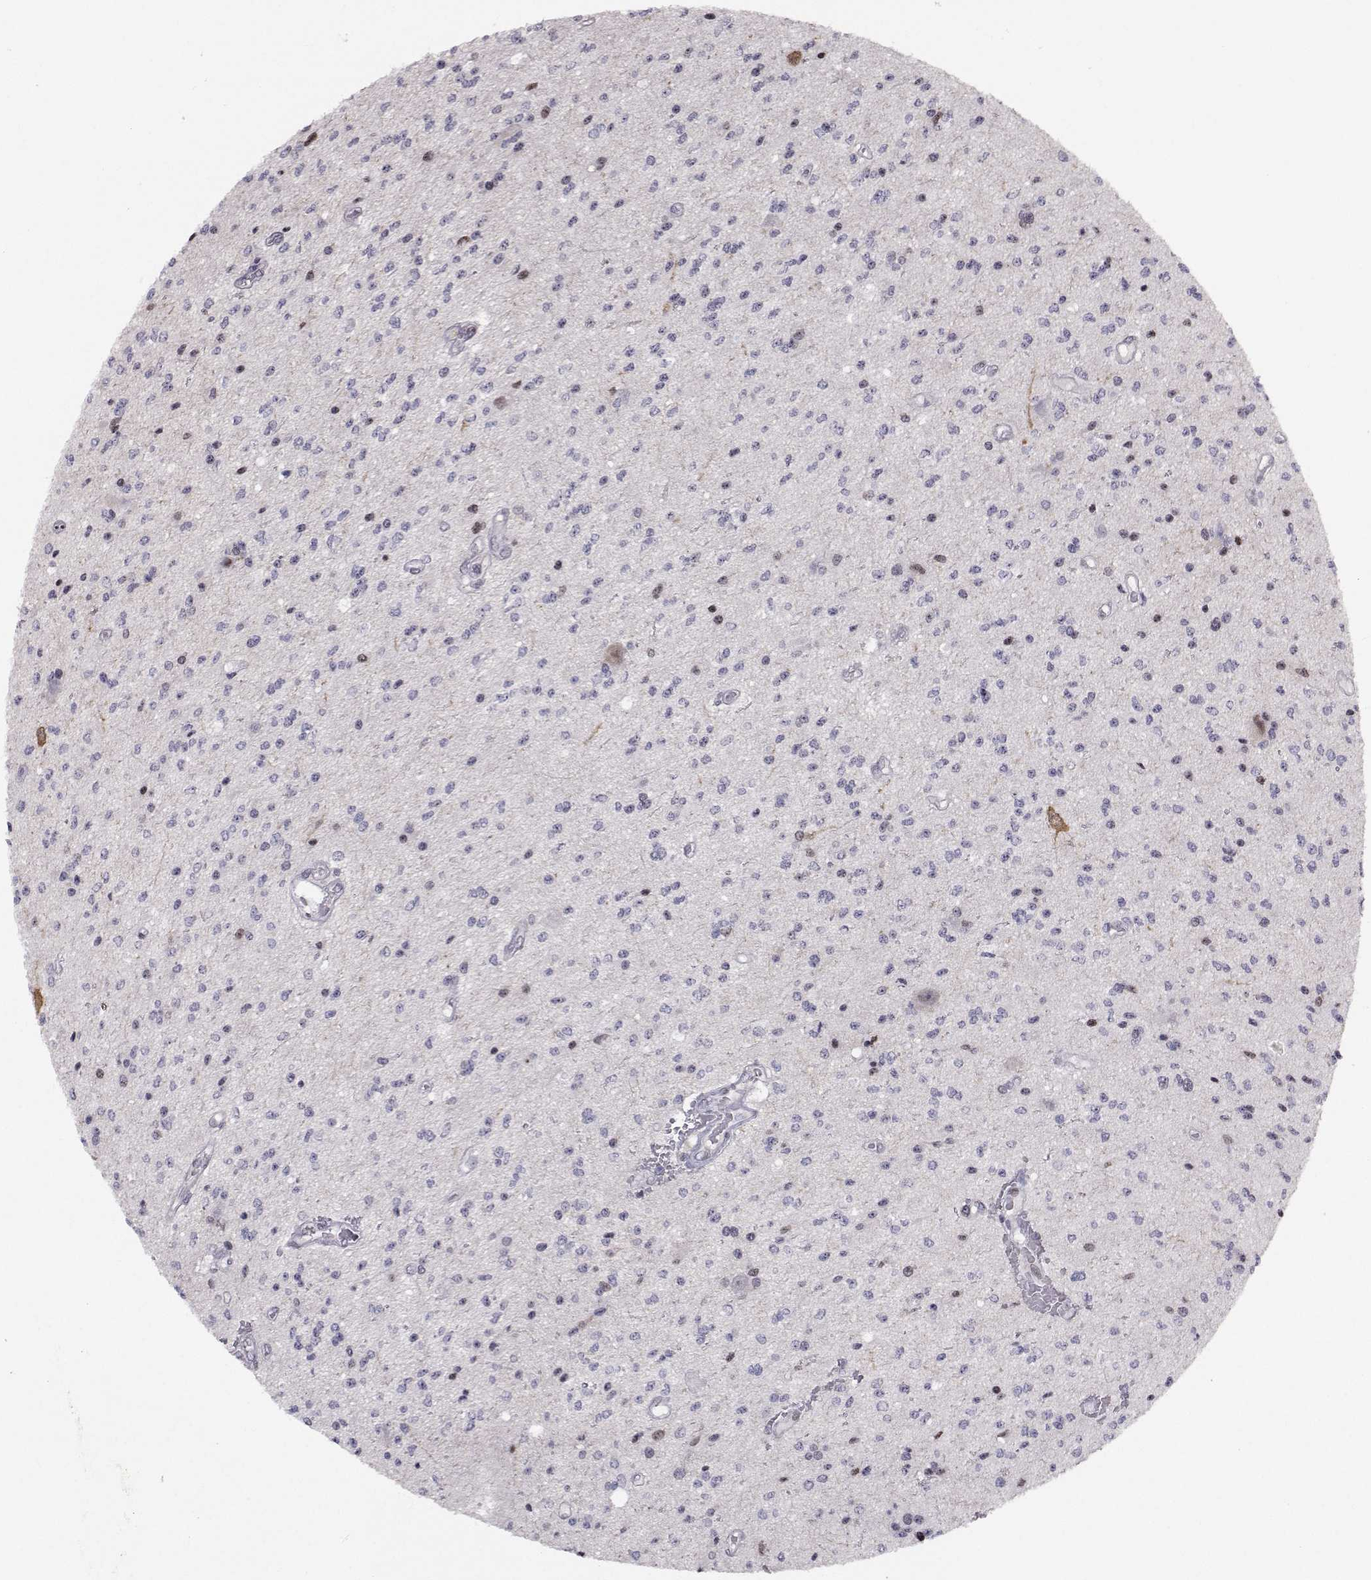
{"staining": {"intensity": "negative", "quantity": "none", "location": "none"}, "tissue": "glioma", "cell_type": "Tumor cells", "image_type": "cancer", "snomed": [{"axis": "morphology", "description": "Glioma, malignant, Low grade"}, {"axis": "topography", "description": "Brain"}], "caption": "Malignant low-grade glioma was stained to show a protein in brown. There is no significant staining in tumor cells.", "gene": "PCP4L1", "patient": {"sex": "male", "age": 67}}